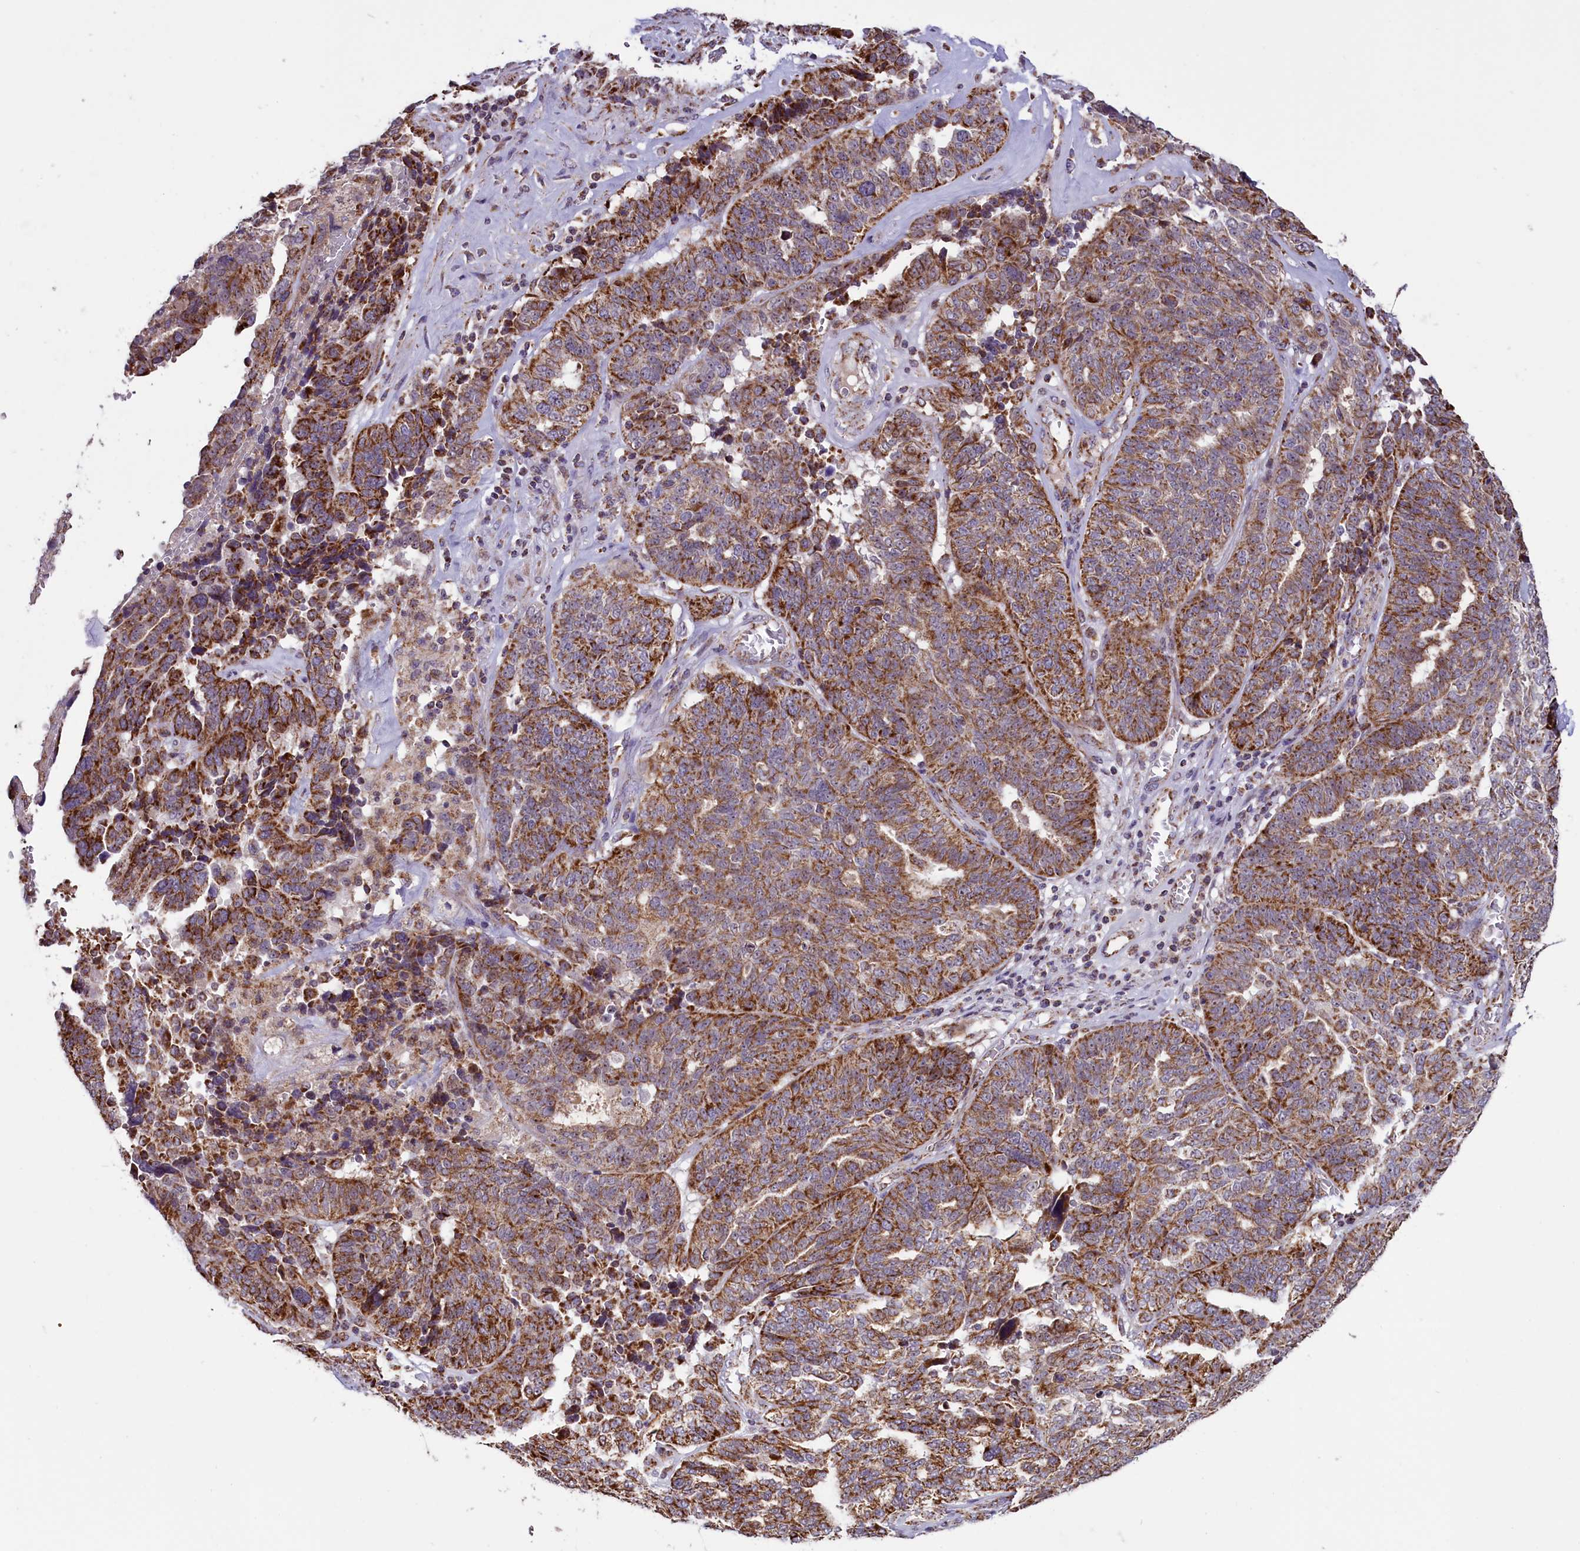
{"staining": {"intensity": "strong", "quantity": ">75%", "location": "cytoplasmic/membranous"}, "tissue": "ovarian cancer", "cell_type": "Tumor cells", "image_type": "cancer", "snomed": [{"axis": "morphology", "description": "Cystadenocarcinoma, serous, NOS"}, {"axis": "topography", "description": "Ovary"}], "caption": "Serous cystadenocarcinoma (ovarian) tissue displays strong cytoplasmic/membranous expression in approximately >75% of tumor cells, visualized by immunohistochemistry. (DAB (3,3'-diaminobenzidine) IHC with brightfield microscopy, high magnification).", "gene": "GLRX5", "patient": {"sex": "female", "age": 59}}